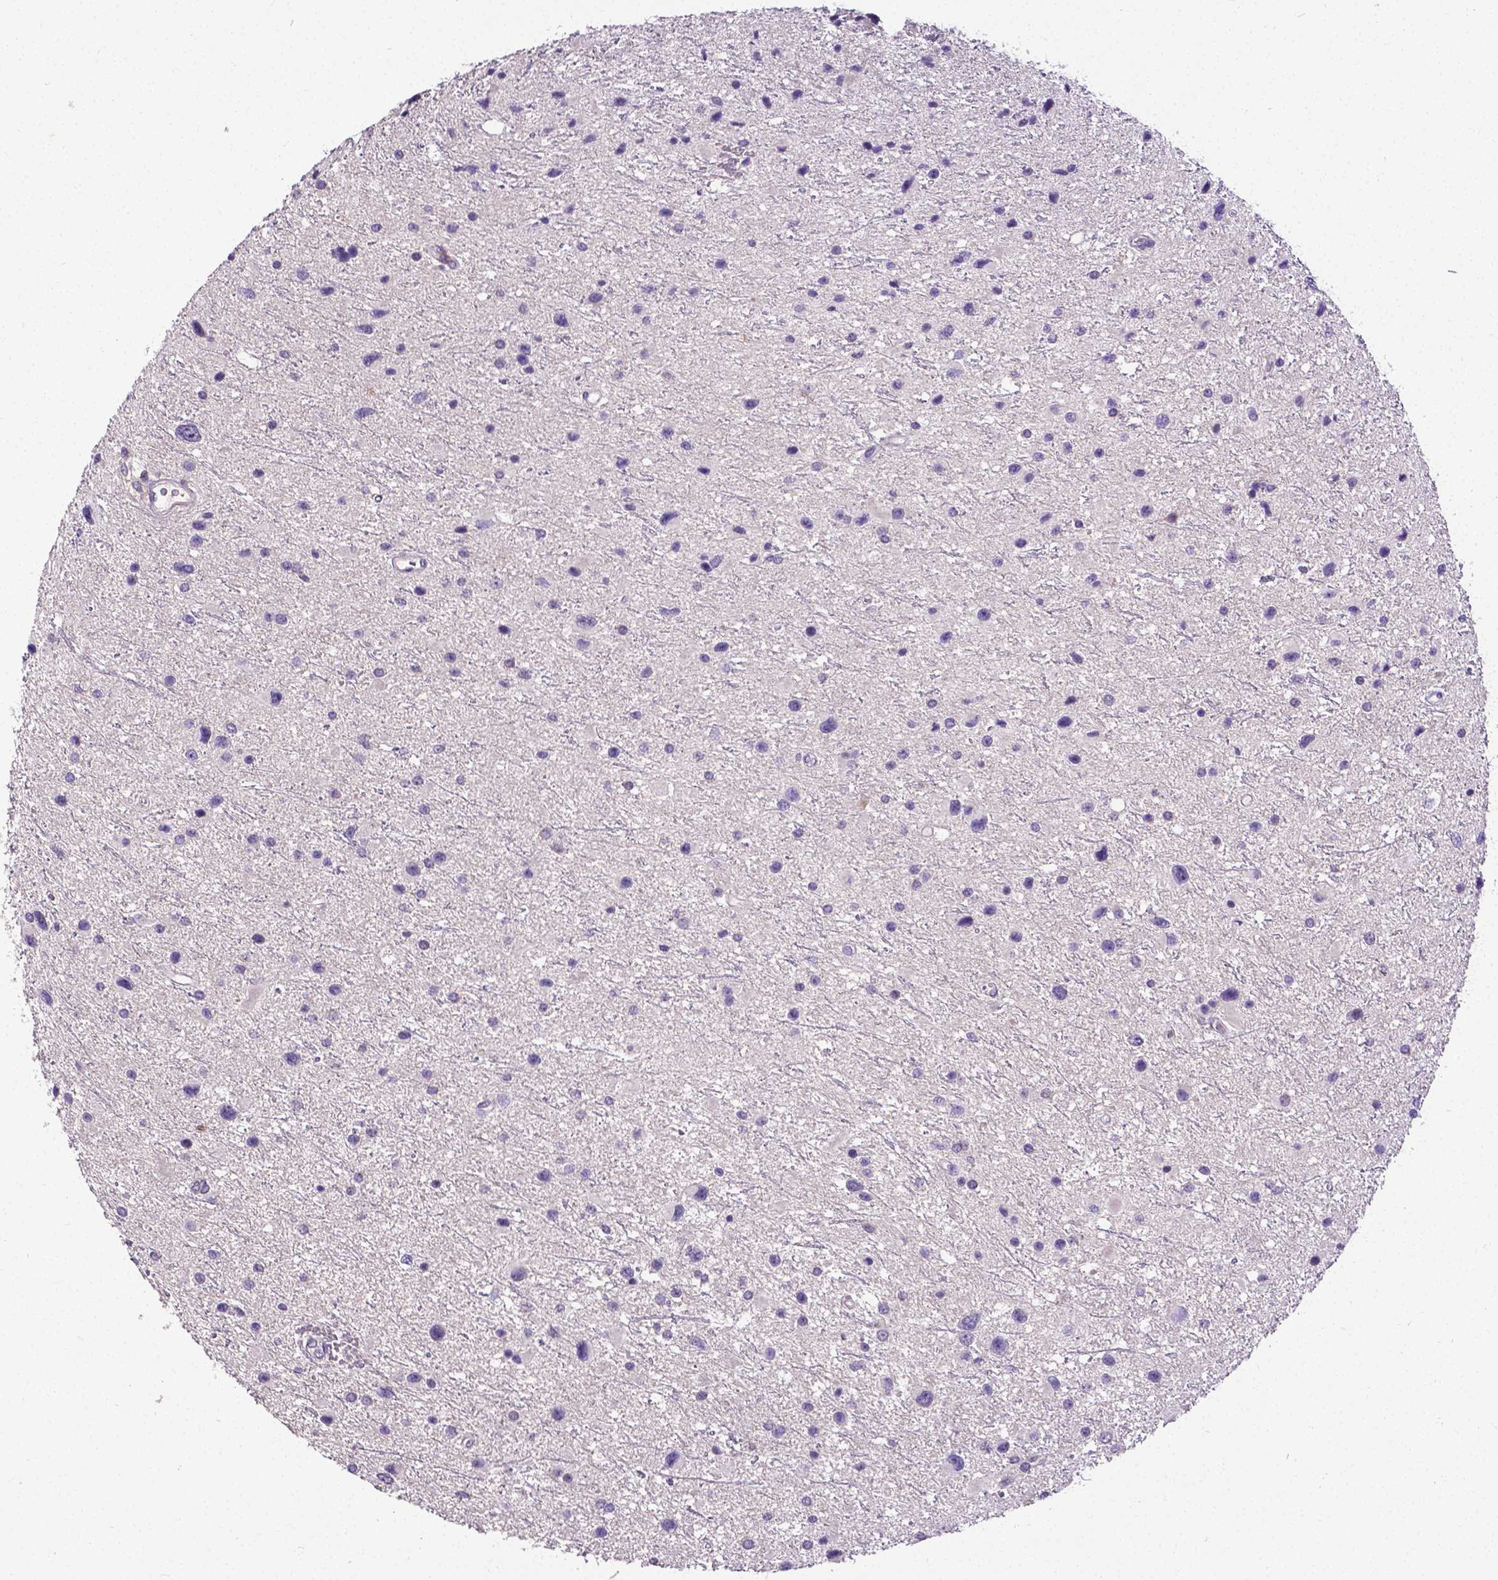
{"staining": {"intensity": "negative", "quantity": "none", "location": "none"}, "tissue": "glioma", "cell_type": "Tumor cells", "image_type": "cancer", "snomed": [{"axis": "morphology", "description": "Glioma, malignant, Low grade"}, {"axis": "topography", "description": "Brain"}], "caption": "Tumor cells are negative for protein expression in human glioma. (DAB (3,3'-diaminobenzidine) IHC visualized using brightfield microscopy, high magnification).", "gene": "CD4", "patient": {"sex": "female", "age": 32}}